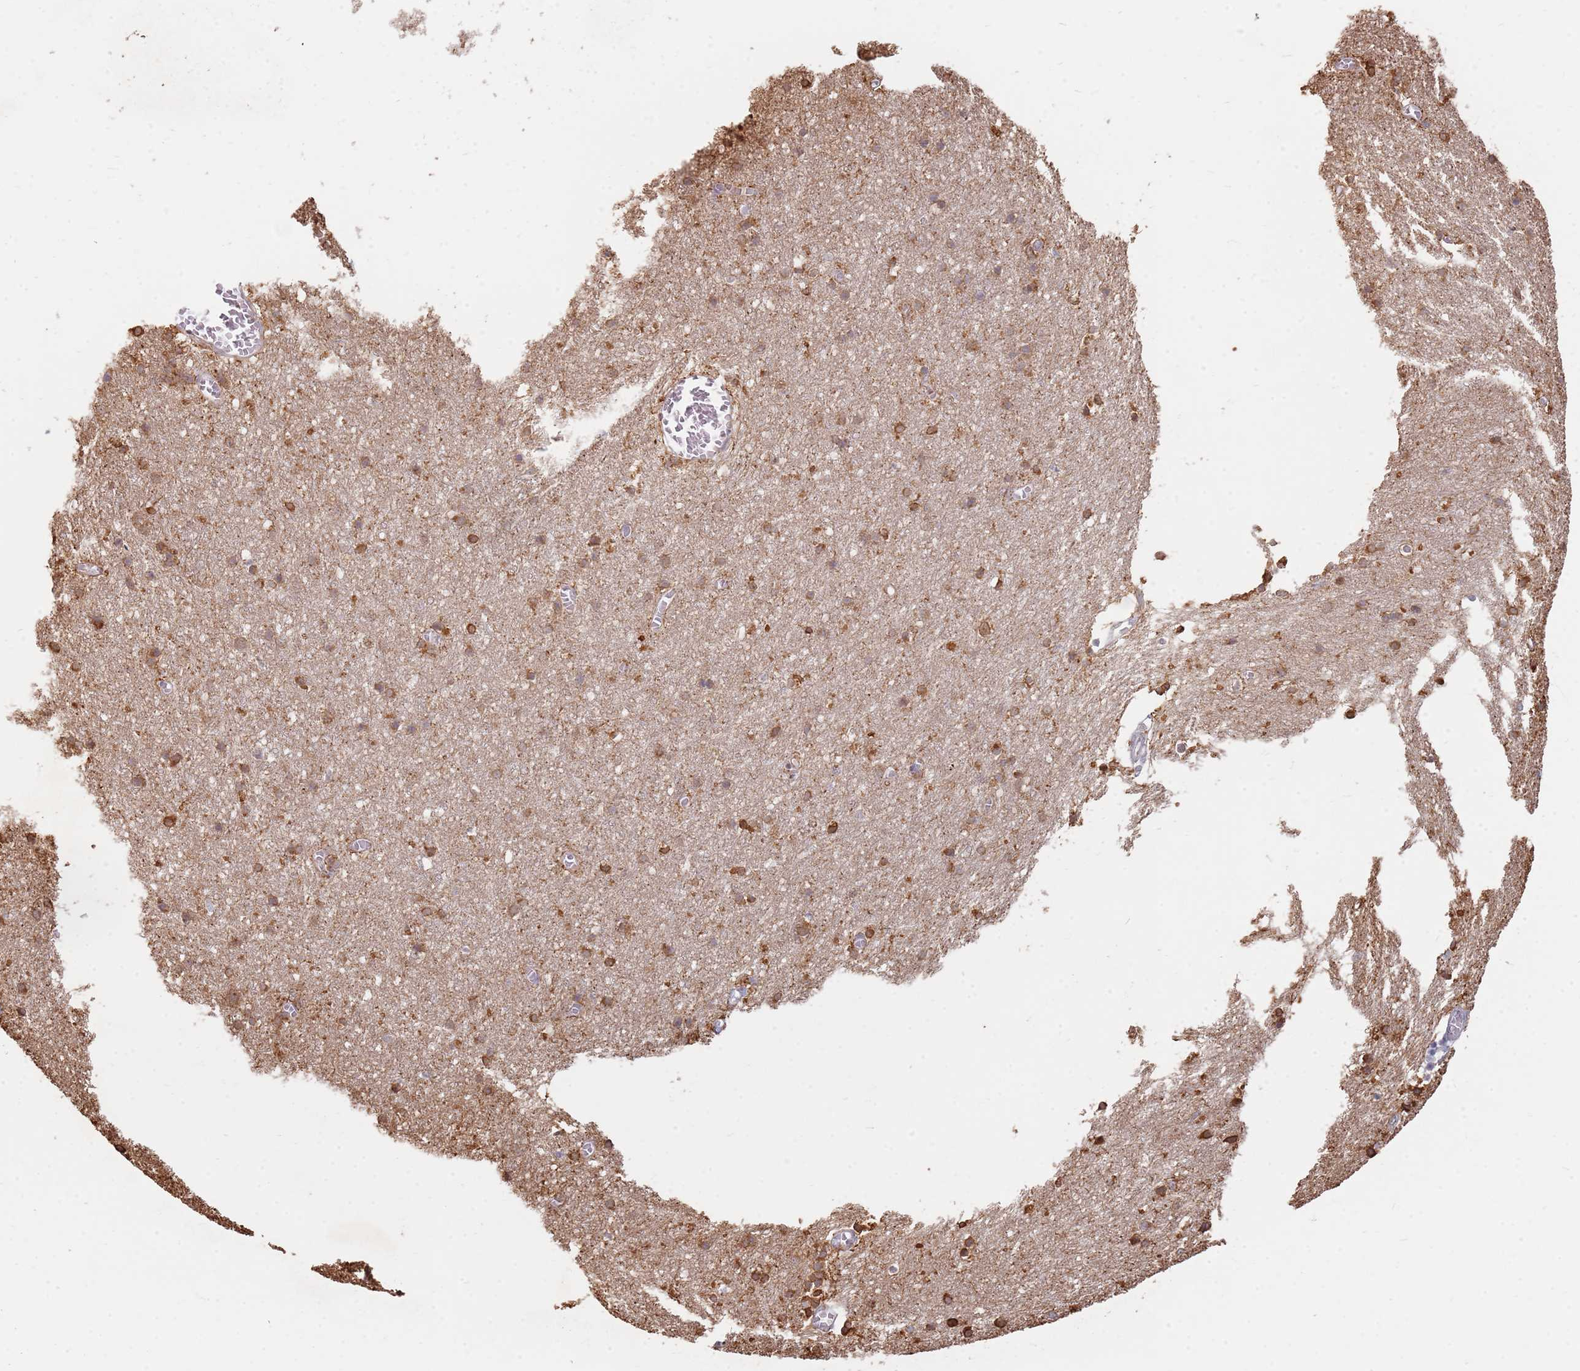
{"staining": {"intensity": "weak", "quantity": "25%-75%", "location": "cytoplasmic/membranous"}, "tissue": "cerebral cortex", "cell_type": "Endothelial cells", "image_type": "normal", "snomed": [{"axis": "morphology", "description": "Normal tissue, NOS"}, {"axis": "topography", "description": "Cerebral cortex"}], "caption": "DAB immunohistochemical staining of unremarkable human cerebral cortex reveals weak cytoplasmic/membranous protein expression in approximately 25%-75% of endothelial cells.", "gene": "MPEG1", "patient": {"sex": "female", "age": 64}}